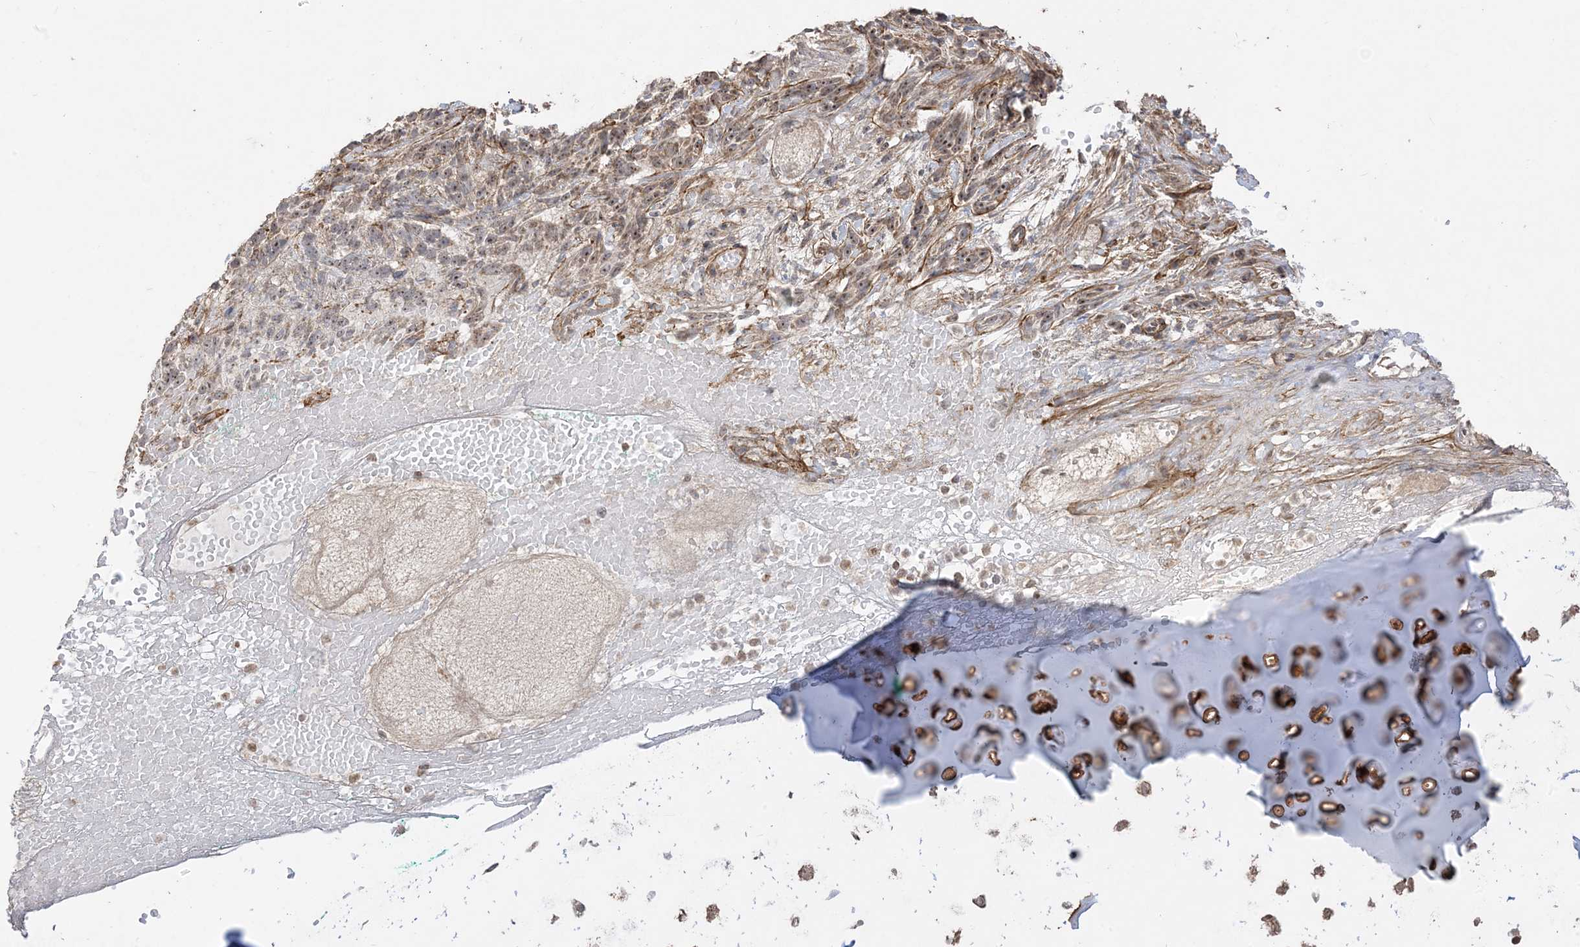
{"staining": {"intensity": "moderate", "quantity": ">75%", "location": "cytoplasmic/membranous"}, "tissue": "adipose tissue", "cell_type": "Adipocytes", "image_type": "normal", "snomed": [{"axis": "morphology", "description": "Normal tissue, NOS"}, {"axis": "morphology", "description": "Basal cell carcinoma"}, {"axis": "topography", "description": "Cartilage tissue"}, {"axis": "topography", "description": "Nasopharynx"}, {"axis": "topography", "description": "Oral tissue"}], "caption": "The micrograph demonstrates a brown stain indicating the presence of a protein in the cytoplasmic/membranous of adipocytes in adipose tissue.", "gene": "SIRT3", "patient": {"sex": "female", "age": 77}}